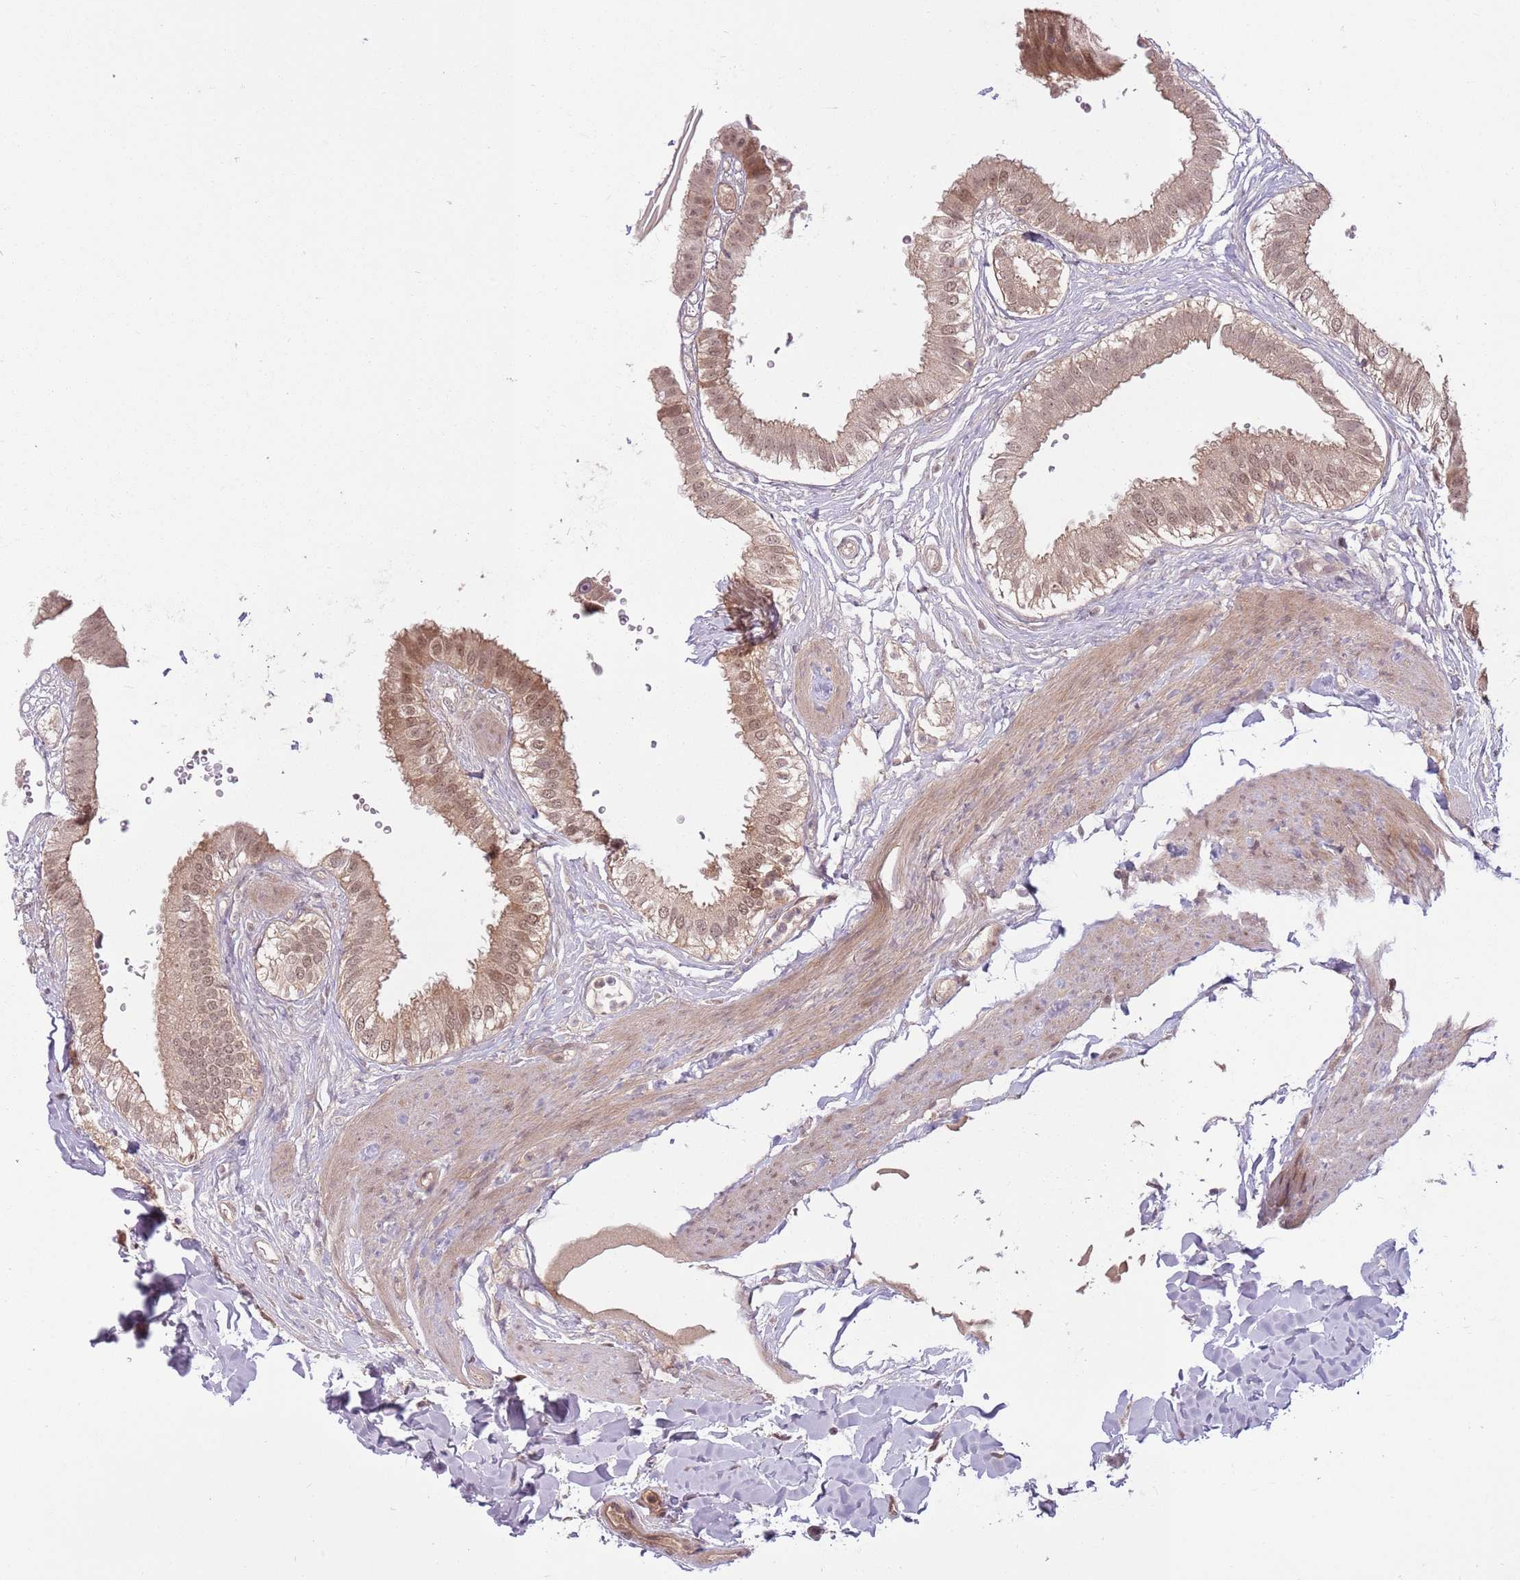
{"staining": {"intensity": "moderate", "quantity": ">75%", "location": "cytoplasmic/membranous,nuclear"}, "tissue": "gallbladder", "cell_type": "Glandular cells", "image_type": "normal", "snomed": [{"axis": "morphology", "description": "Normal tissue, NOS"}, {"axis": "topography", "description": "Gallbladder"}], "caption": "Protein expression analysis of normal human gallbladder reveals moderate cytoplasmic/membranous,nuclear positivity in approximately >75% of glandular cells. (DAB IHC with brightfield microscopy, high magnification).", "gene": "ADAMTS3", "patient": {"sex": "female", "age": 61}}